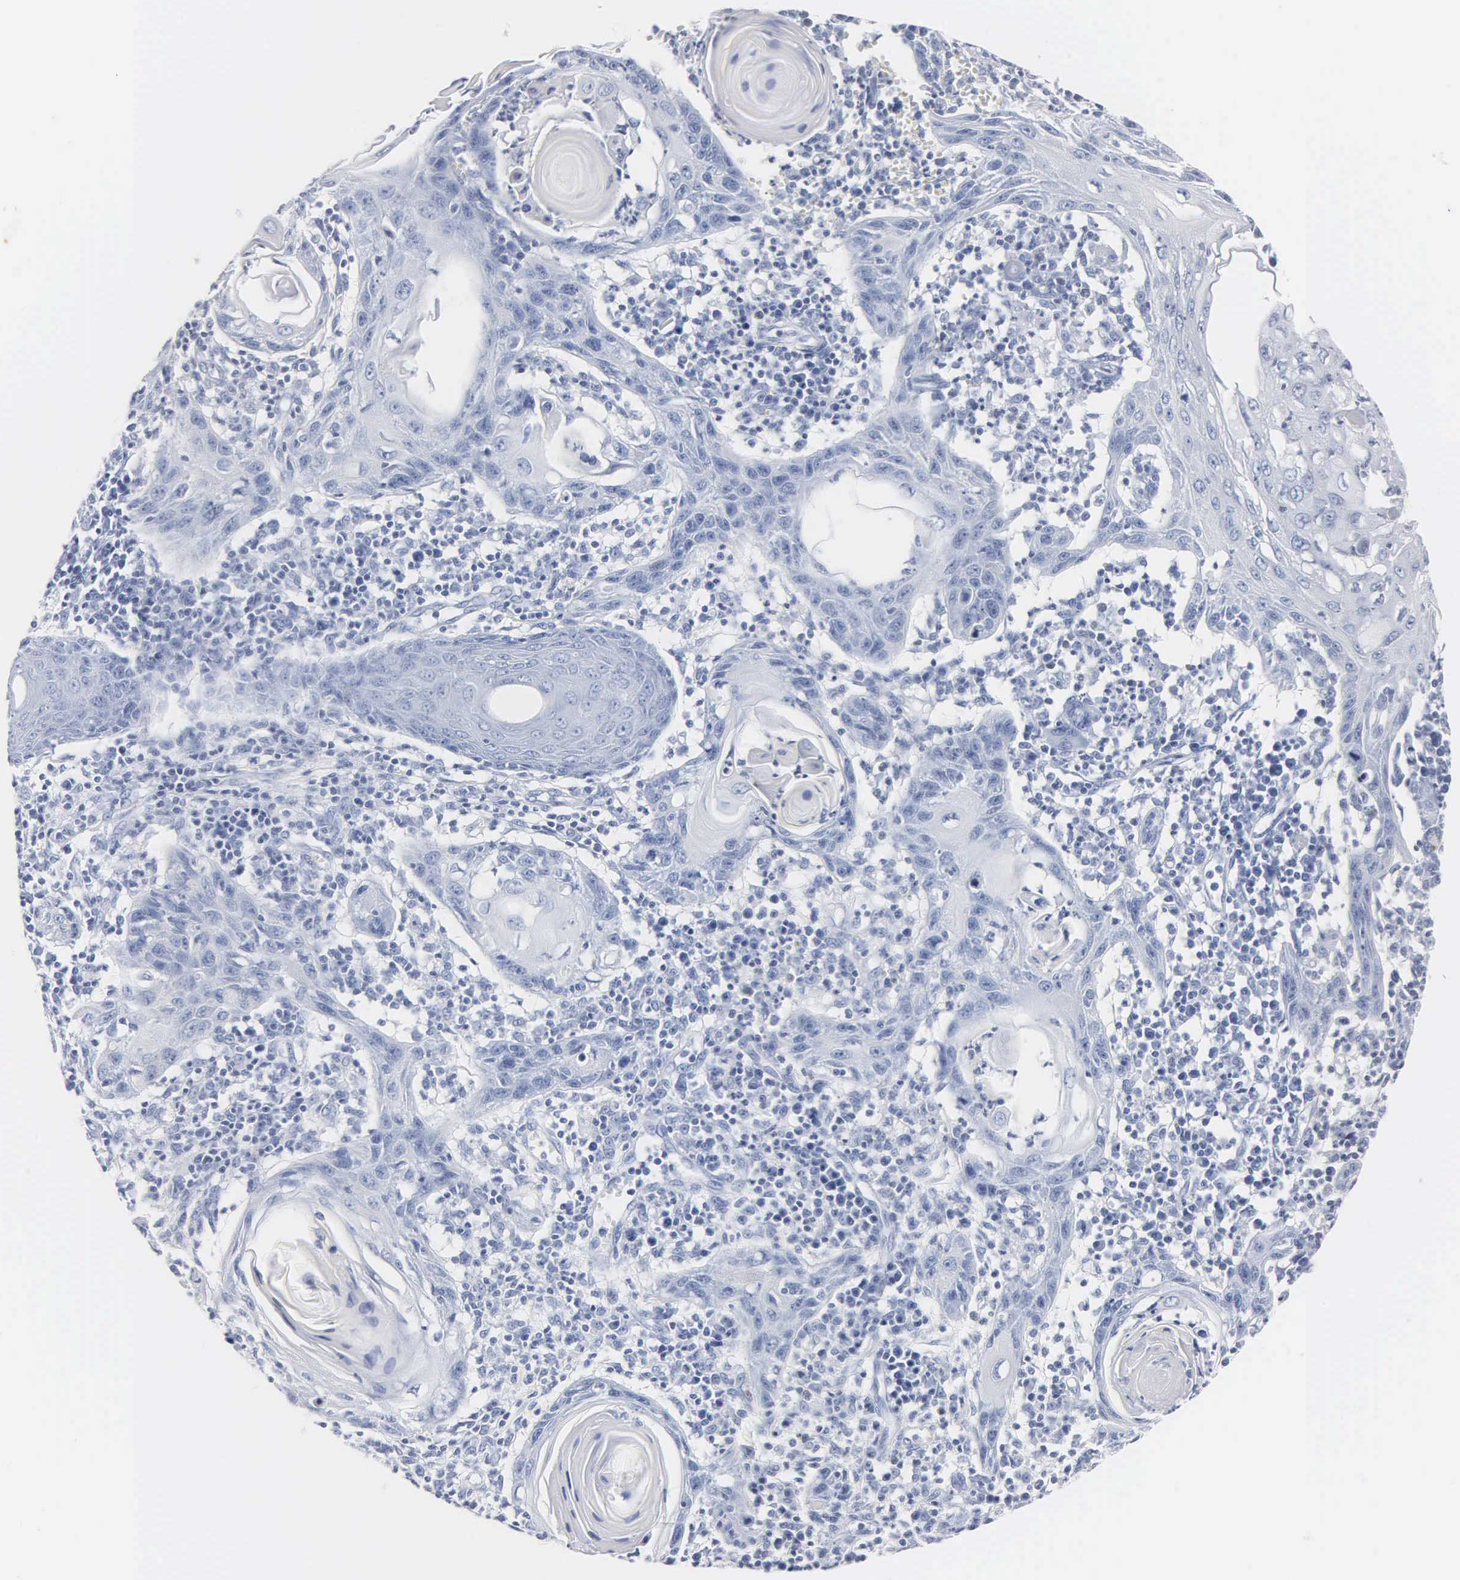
{"staining": {"intensity": "negative", "quantity": "none", "location": "none"}, "tissue": "skin cancer", "cell_type": "Tumor cells", "image_type": "cancer", "snomed": [{"axis": "morphology", "description": "Squamous cell carcinoma, NOS"}, {"axis": "topography", "description": "Skin"}], "caption": "Tumor cells show no significant protein staining in skin cancer.", "gene": "MB", "patient": {"sex": "female", "age": 74}}